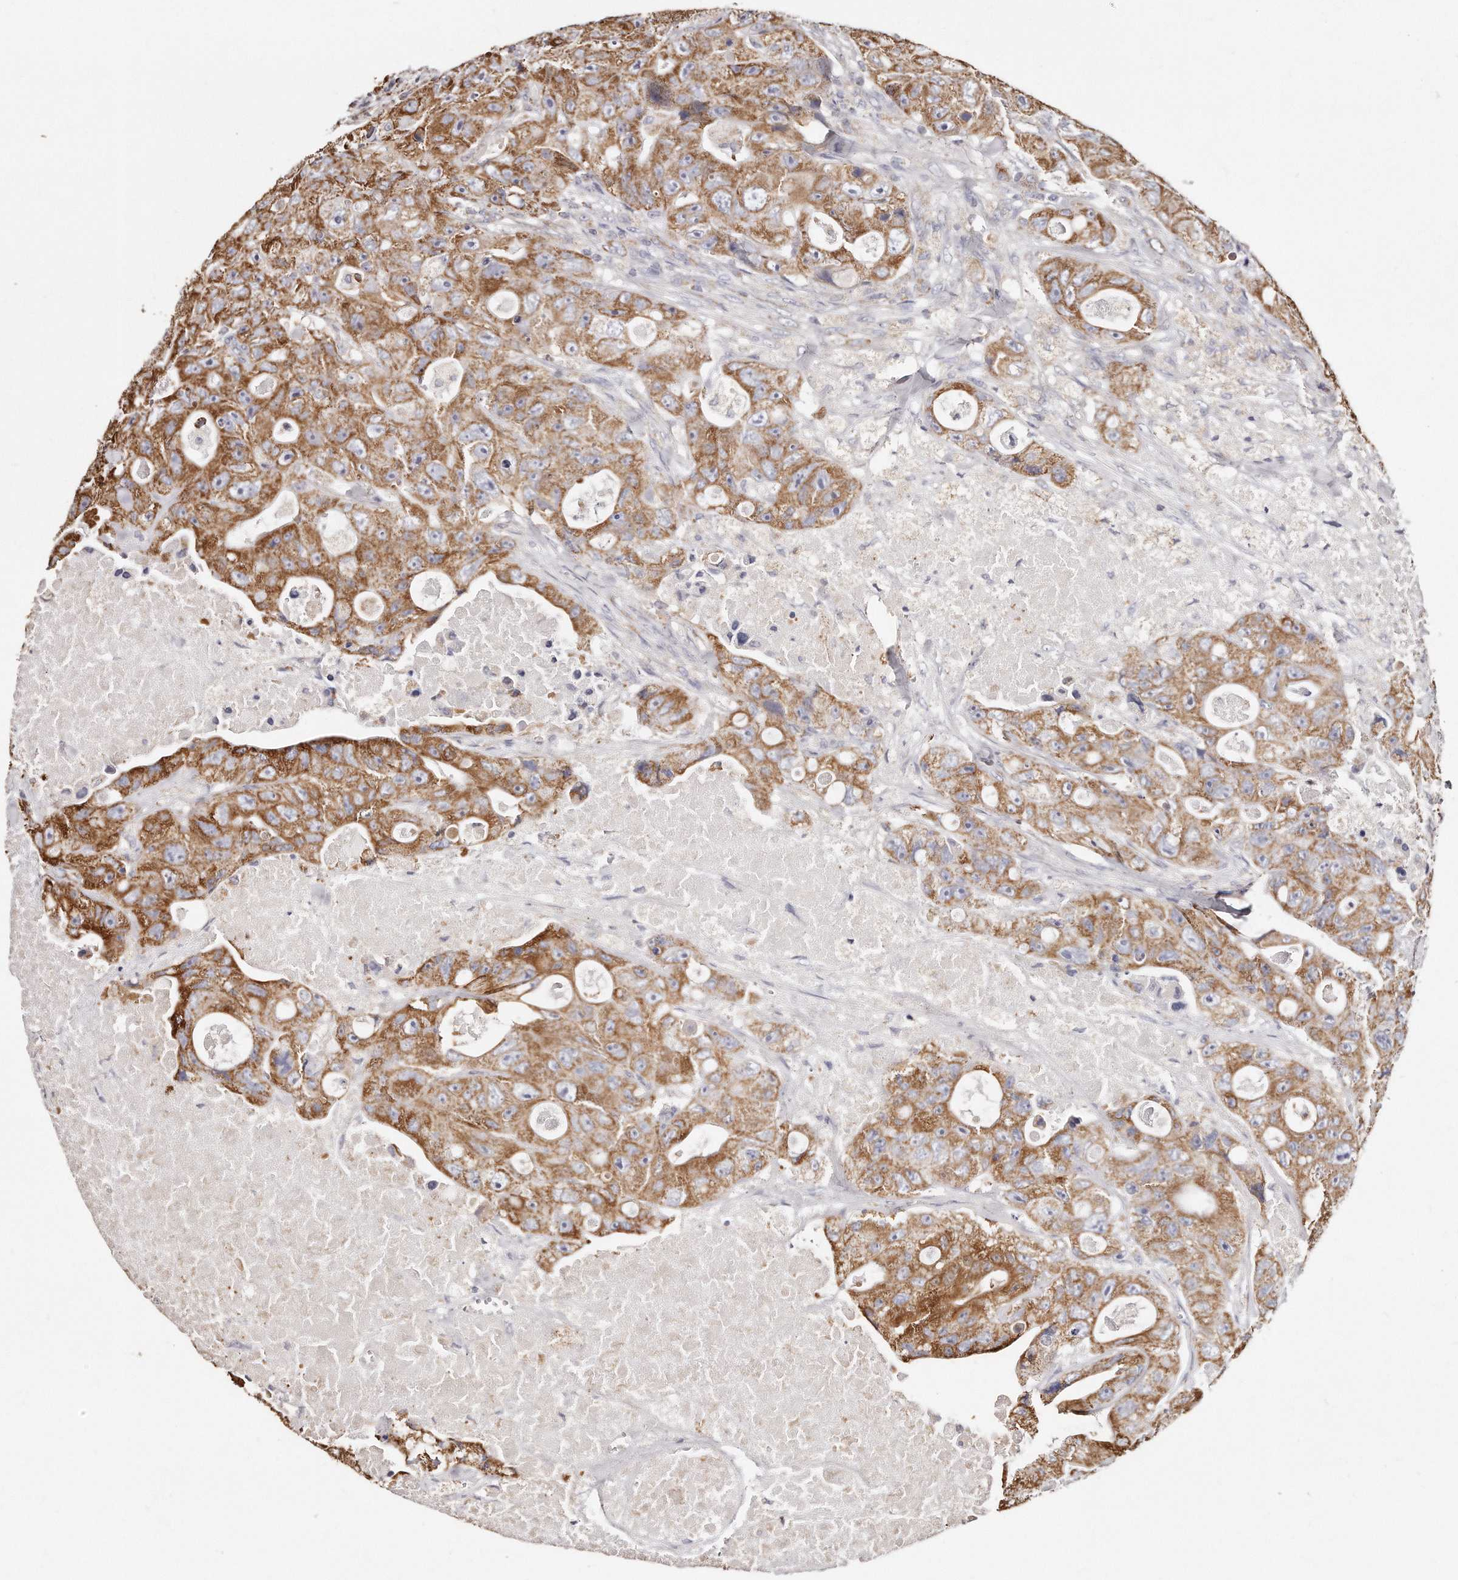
{"staining": {"intensity": "moderate", "quantity": ">75%", "location": "cytoplasmic/membranous"}, "tissue": "colorectal cancer", "cell_type": "Tumor cells", "image_type": "cancer", "snomed": [{"axis": "morphology", "description": "Adenocarcinoma, NOS"}, {"axis": "topography", "description": "Colon"}], "caption": "Immunohistochemical staining of human colorectal adenocarcinoma demonstrates medium levels of moderate cytoplasmic/membranous protein staining in approximately >75% of tumor cells.", "gene": "RTKN", "patient": {"sex": "female", "age": 46}}